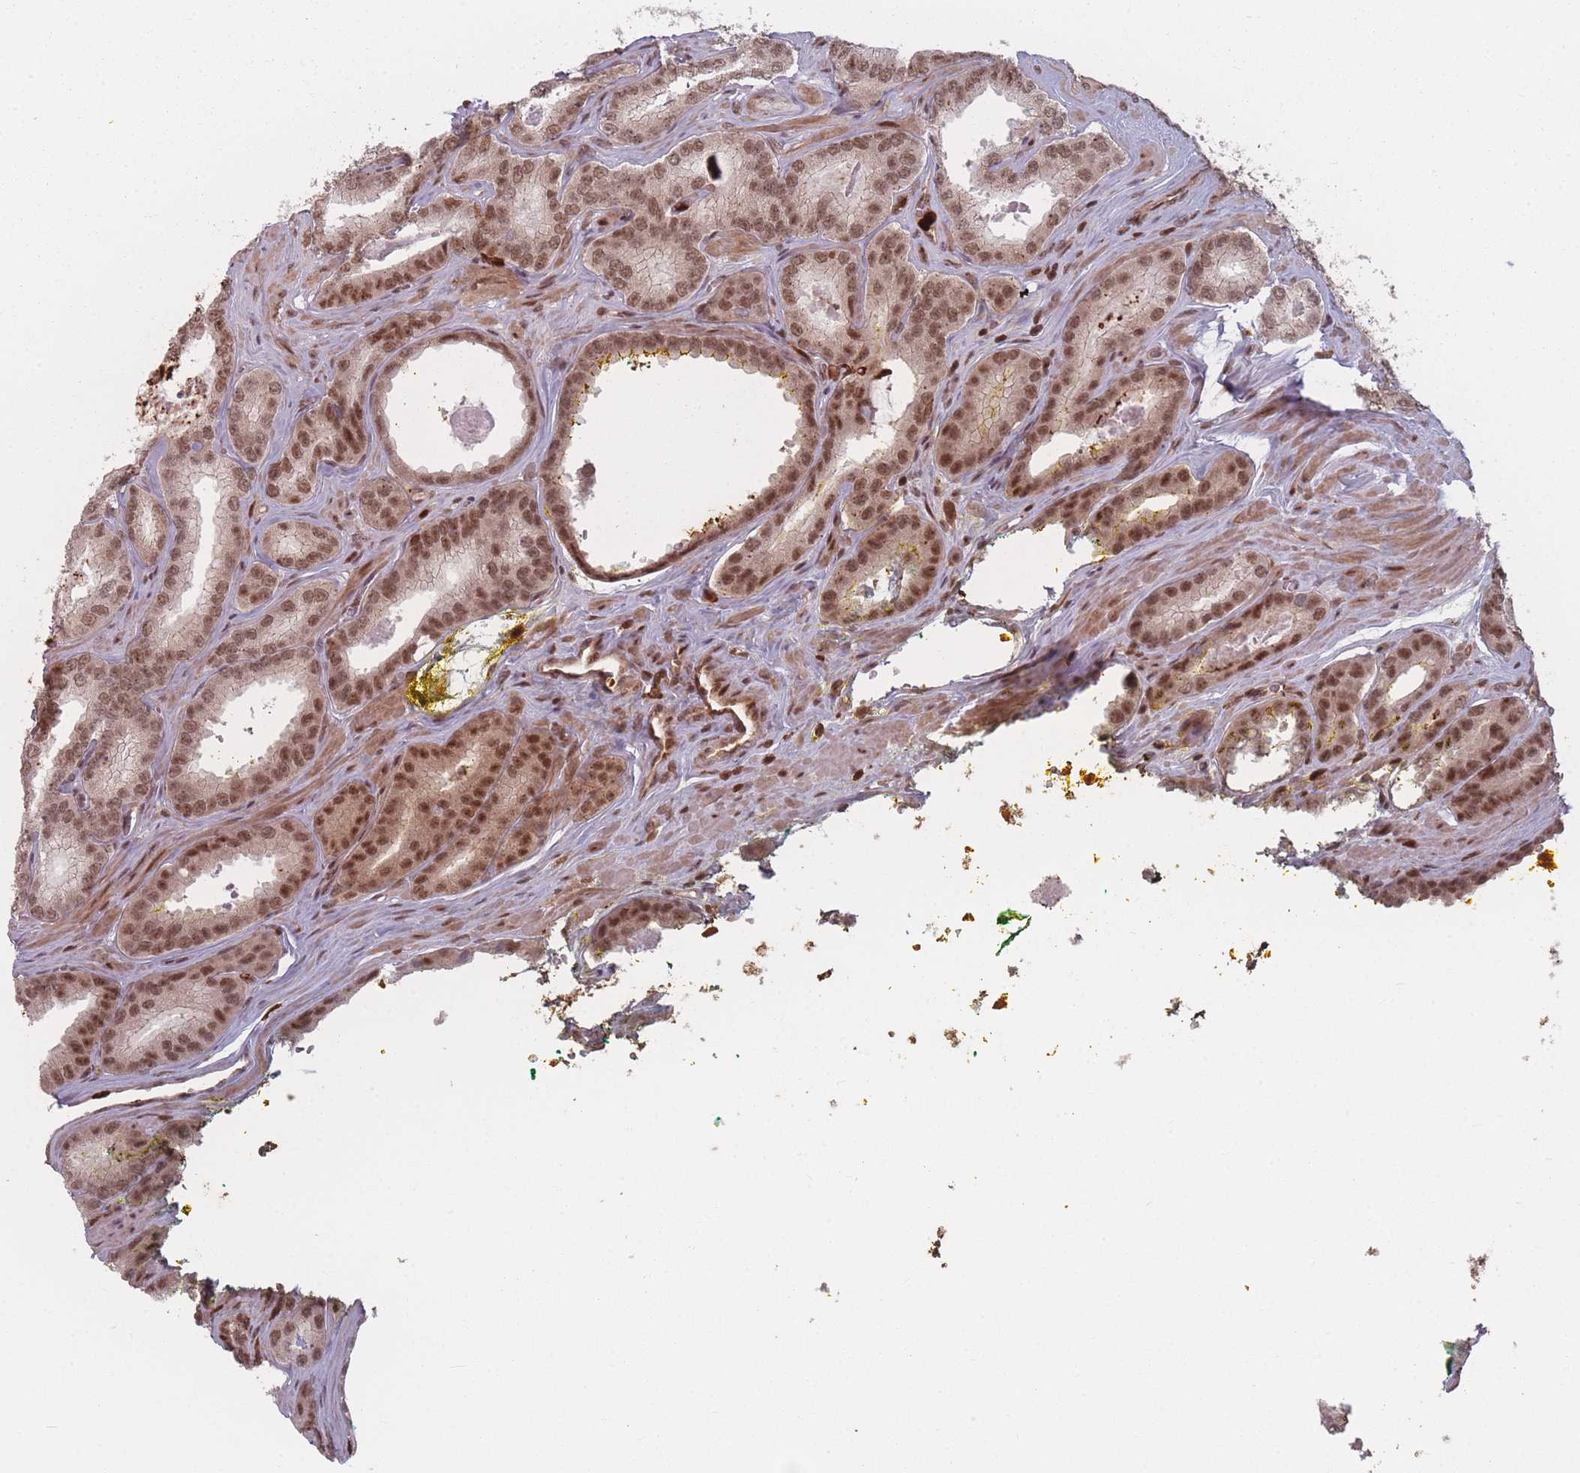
{"staining": {"intensity": "moderate", "quantity": ">75%", "location": "nuclear"}, "tissue": "prostate cancer", "cell_type": "Tumor cells", "image_type": "cancer", "snomed": [{"axis": "morphology", "description": "Adenocarcinoma, High grade"}, {"axis": "topography", "description": "Prostate"}], "caption": "A medium amount of moderate nuclear positivity is identified in approximately >75% of tumor cells in prostate high-grade adenocarcinoma tissue.", "gene": "WDR55", "patient": {"sex": "male", "age": 72}}